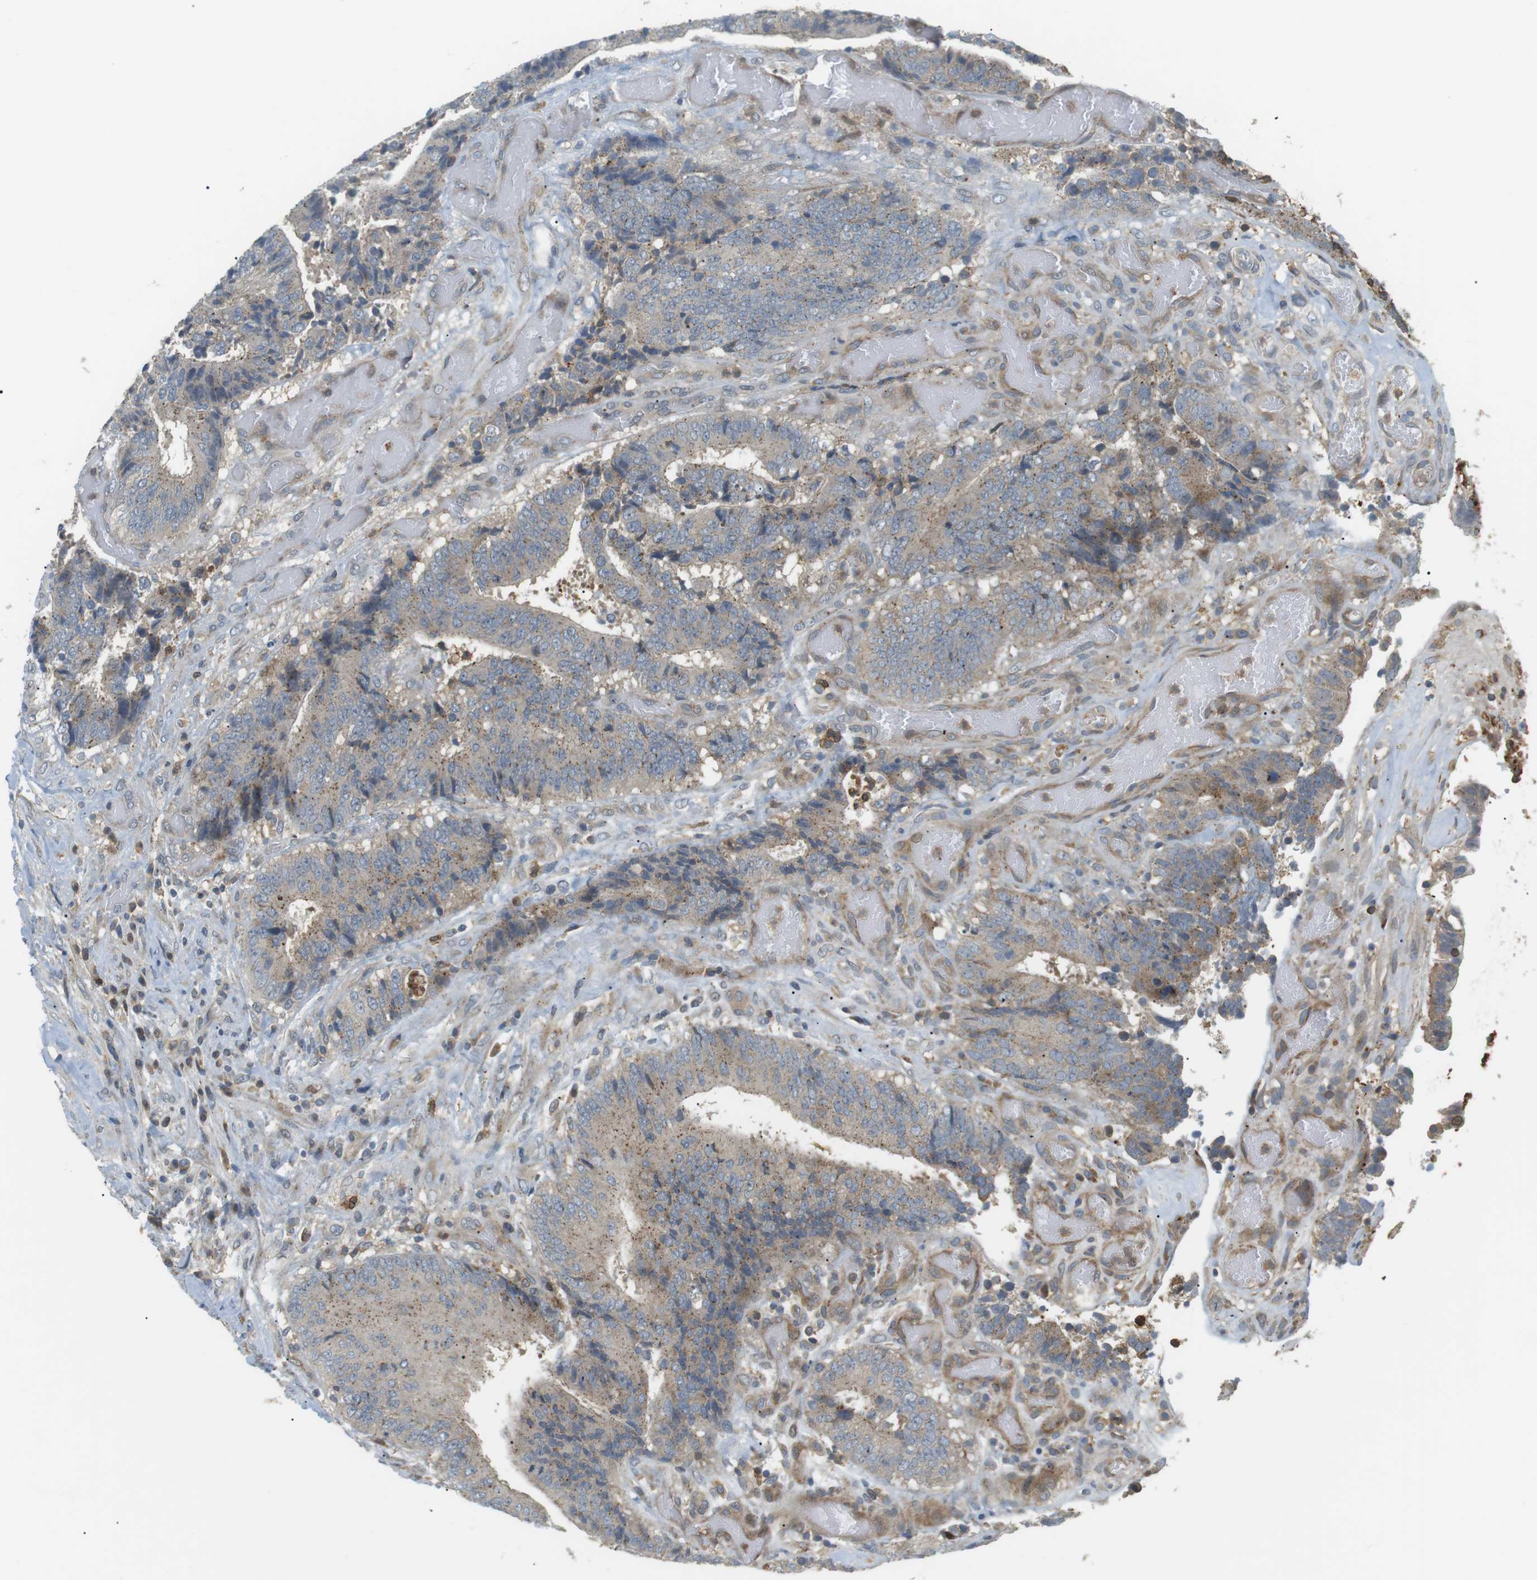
{"staining": {"intensity": "weak", "quantity": "<25%", "location": "cytoplasmic/membranous"}, "tissue": "colorectal cancer", "cell_type": "Tumor cells", "image_type": "cancer", "snomed": [{"axis": "morphology", "description": "Adenocarcinoma, NOS"}, {"axis": "topography", "description": "Rectum"}], "caption": "IHC image of colorectal cancer (adenocarcinoma) stained for a protein (brown), which shows no staining in tumor cells. The staining is performed using DAB brown chromogen with nuclei counter-stained in using hematoxylin.", "gene": "P2RY1", "patient": {"sex": "male", "age": 72}}